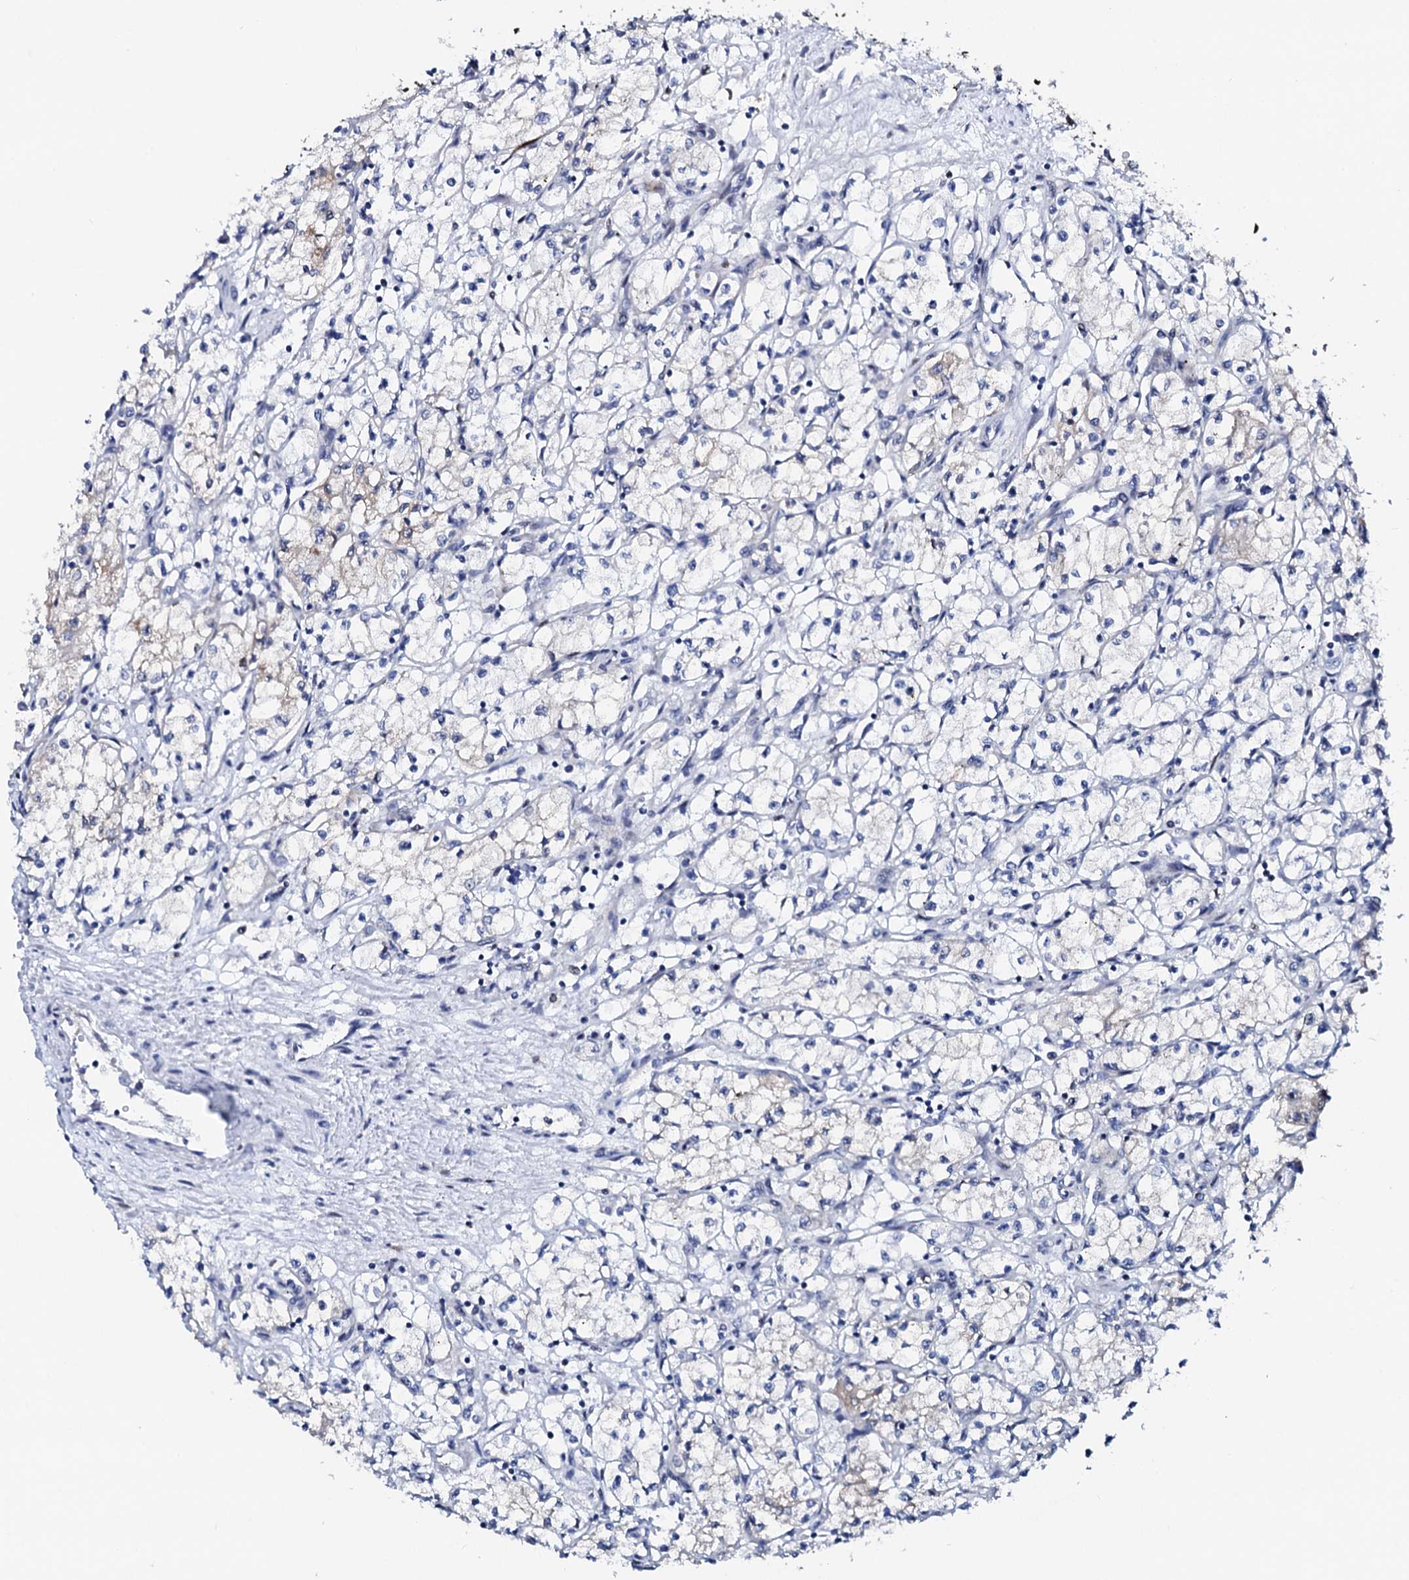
{"staining": {"intensity": "negative", "quantity": "none", "location": "none"}, "tissue": "renal cancer", "cell_type": "Tumor cells", "image_type": "cancer", "snomed": [{"axis": "morphology", "description": "Adenocarcinoma, NOS"}, {"axis": "topography", "description": "Kidney"}], "caption": "Immunohistochemistry (IHC) of renal cancer displays no expression in tumor cells.", "gene": "TRDN", "patient": {"sex": "male", "age": 59}}